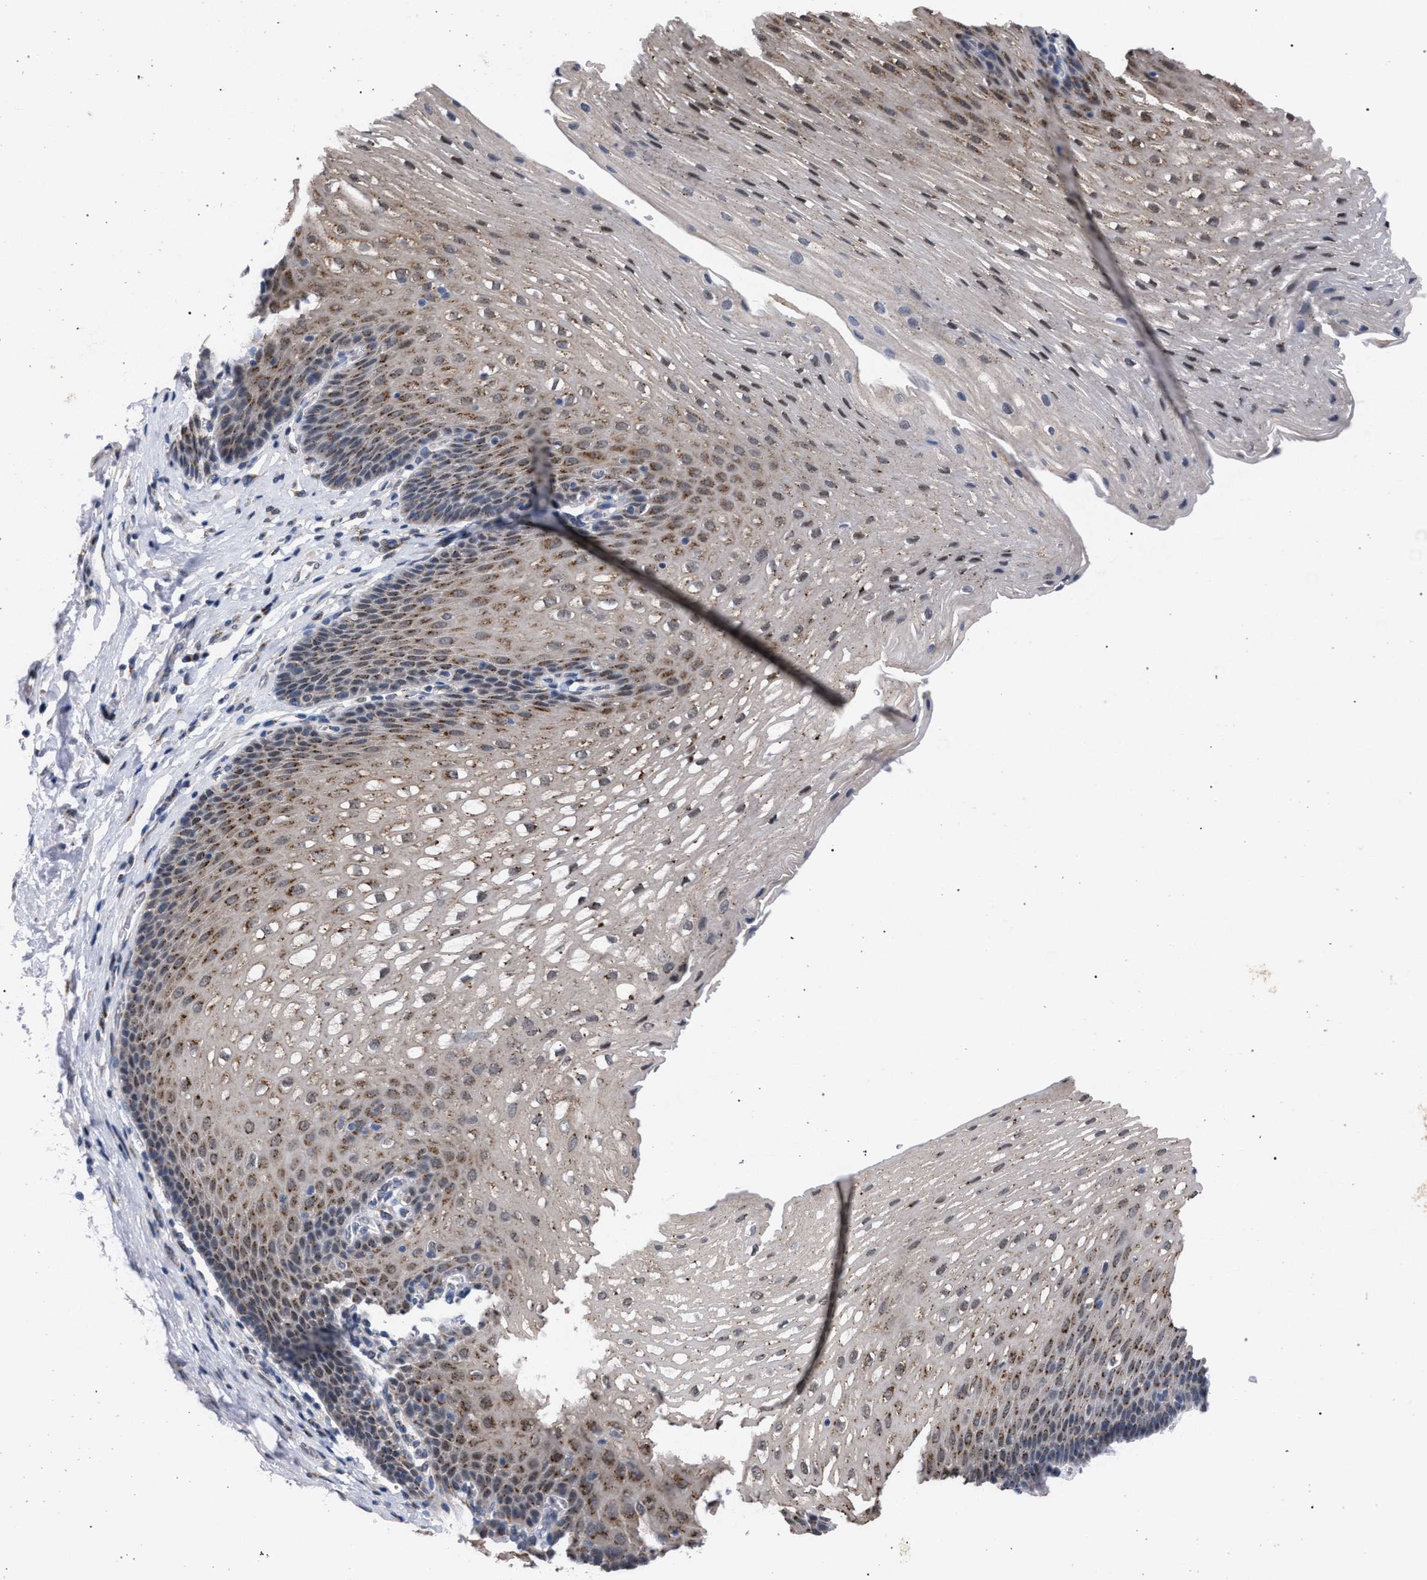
{"staining": {"intensity": "moderate", "quantity": ">75%", "location": "cytoplasmic/membranous"}, "tissue": "esophagus", "cell_type": "Squamous epithelial cells", "image_type": "normal", "snomed": [{"axis": "morphology", "description": "Normal tissue, NOS"}, {"axis": "topography", "description": "Esophagus"}], "caption": "An immunohistochemistry micrograph of normal tissue is shown. Protein staining in brown shows moderate cytoplasmic/membranous positivity in esophagus within squamous epithelial cells. The protein is stained brown, and the nuclei are stained in blue (DAB (3,3'-diaminobenzidine) IHC with brightfield microscopy, high magnification).", "gene": "GOLGA2", "patient": {"sex": "male", "age": 48}}